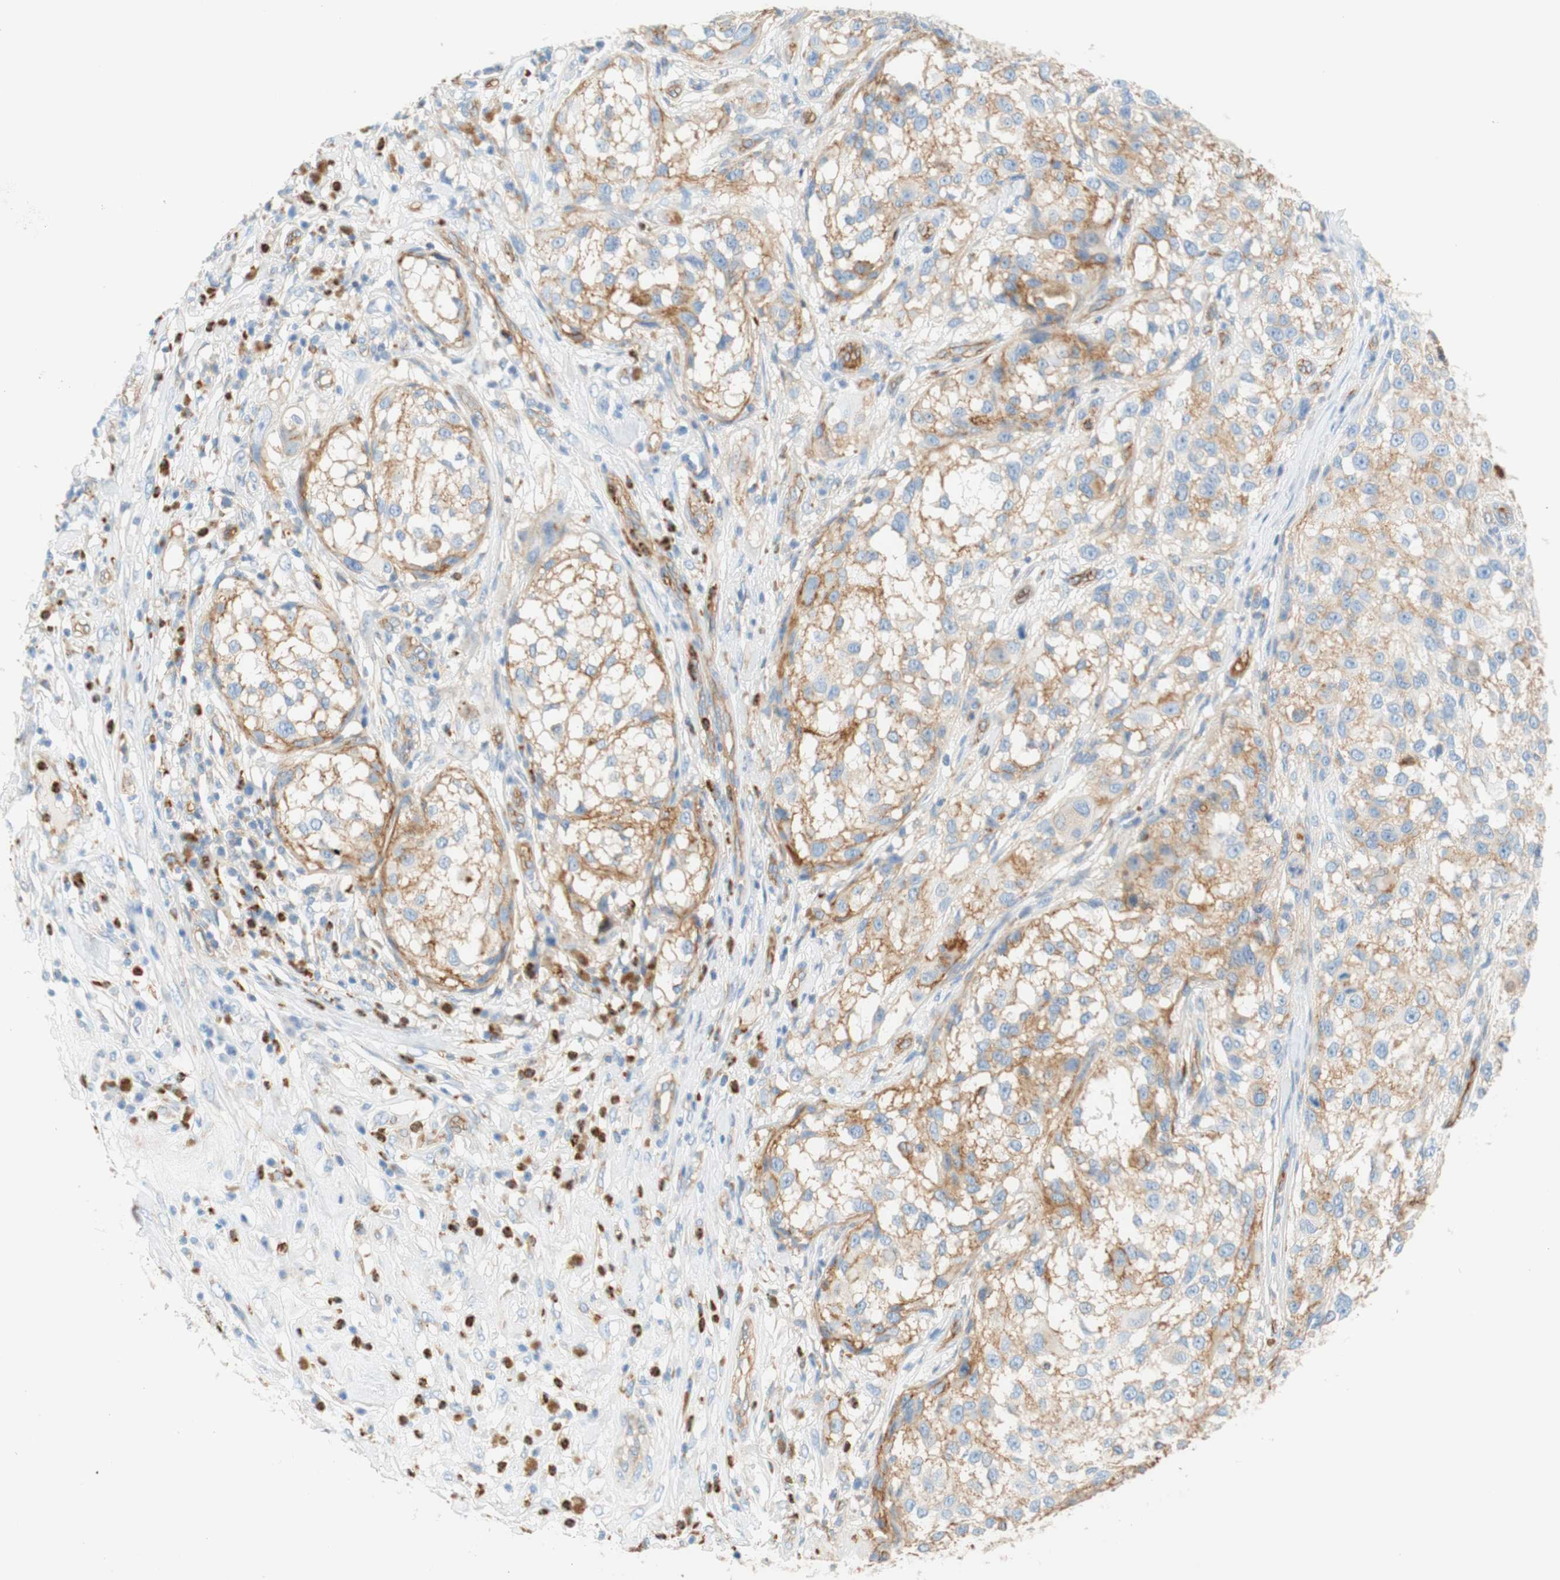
{"staining": {"intensity": "weak", "quantity": "25%-75%", "location": "cytoplasmic/membranous"}, "tissue": "melanoma", "cell_type": "Tumor cells", "image_type": "cancer", "snomed": [{"axis": "morphology", "description": "Necrosis, NOS"}, {"axis": "morphology", "description": "Malignant melanoma, NOS"}, {"axis": "topography", "description": "Skin"}], "caption": "A micrograph showing weak cytoplasmic/membranous staining in about 25%-75% of tumor cells in malignant melanoma, as visualized by brown immunohistochemical staining.", "gene": "STOM", "patient": {"sex": "female", "age": 87}}